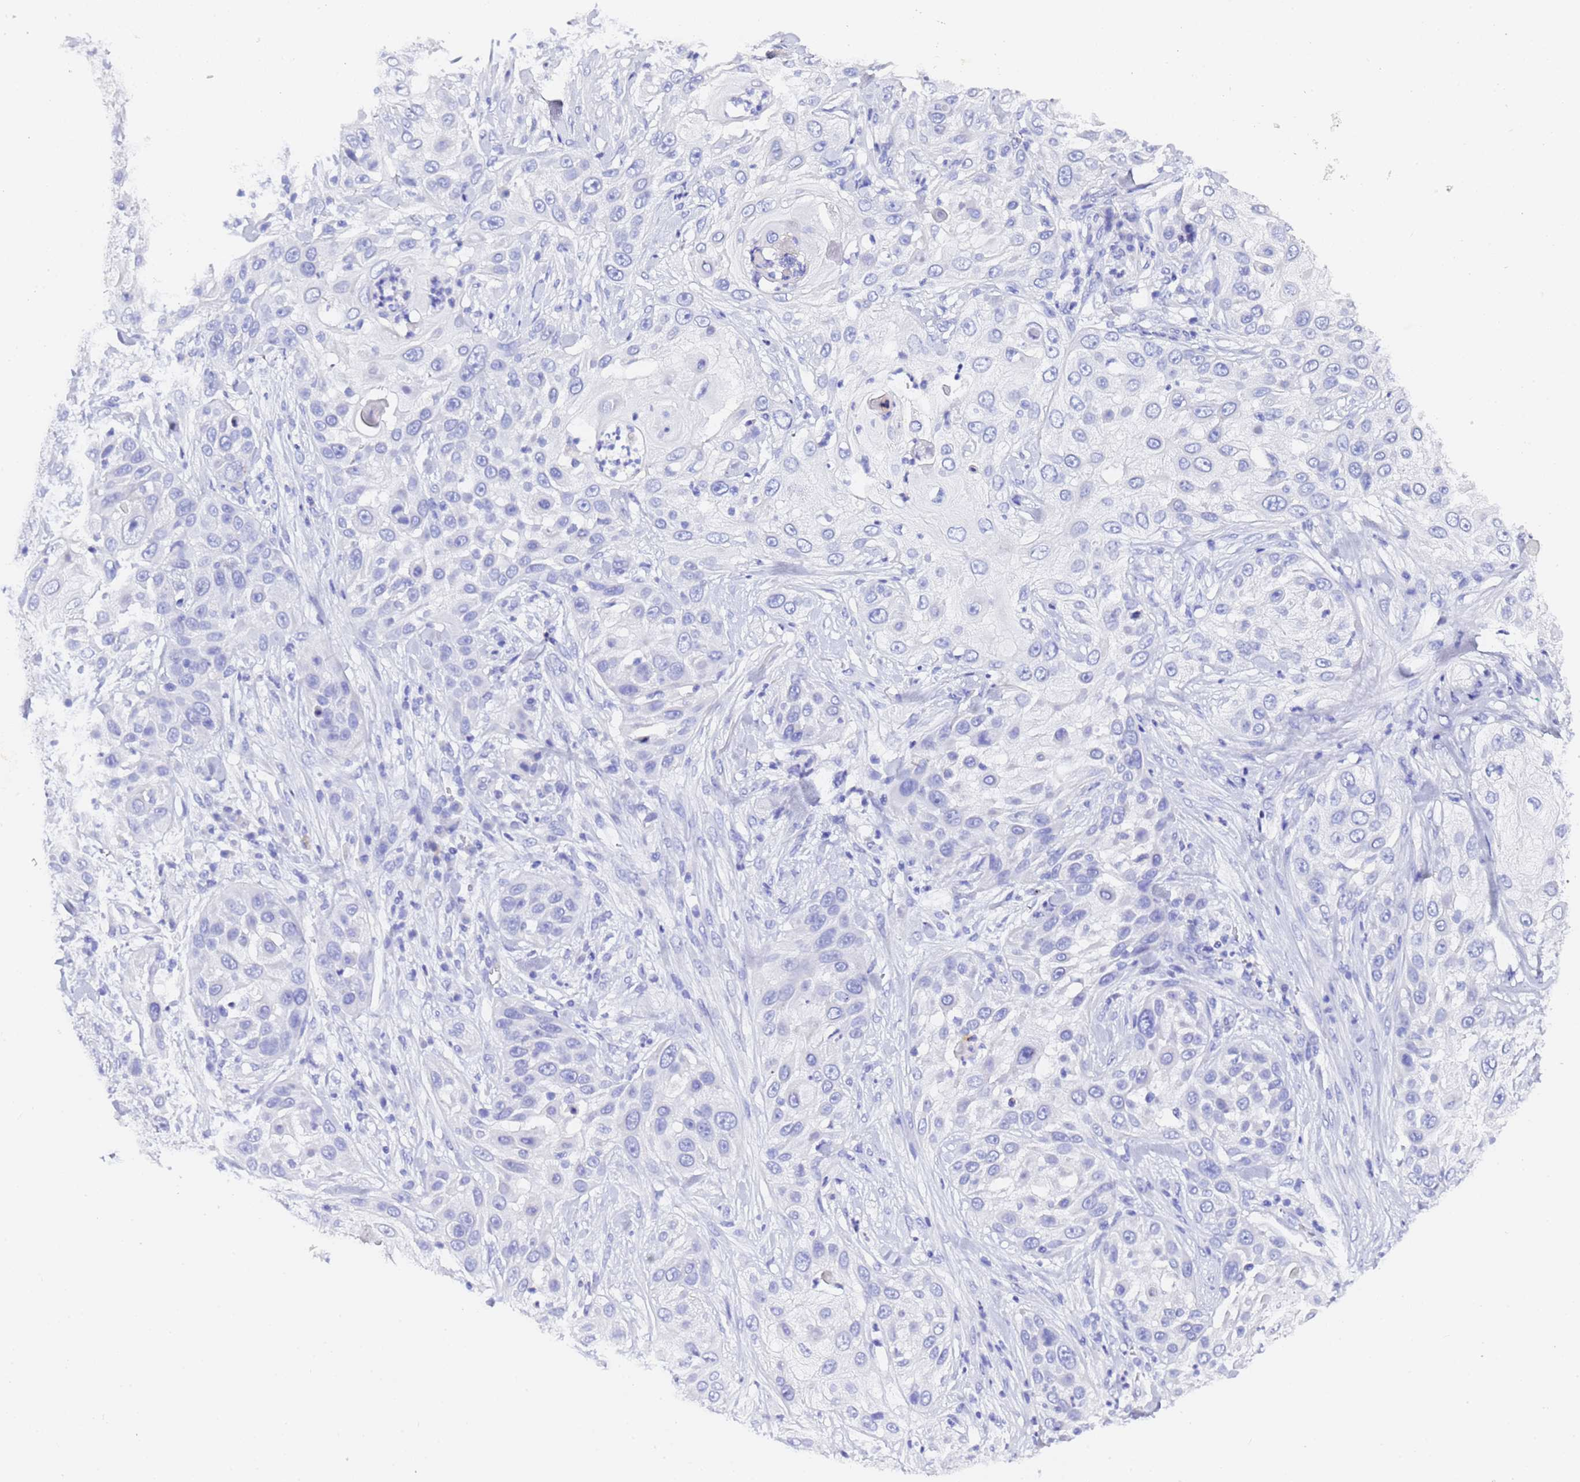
{"staining": {"intensity": "negative", "quantity": "none", "location": "none"}, "tissue": "skin cancer", "cell_type": "Tumor cells", "image_type": "cancer", "snomed": [{"axis": "morphology", "description": "Squamous cell carcinoma, NOS"}, {"axis": "topography", "description": "Skin"}], "caption": "Immunohistochemistry histopathology image of squamous cell carcinoma (skin) stained for a protein (brown), which reveals no expression in tumor cells.", "gene": "GABRA1", "patient": {"sex": "female", "age": 44}}